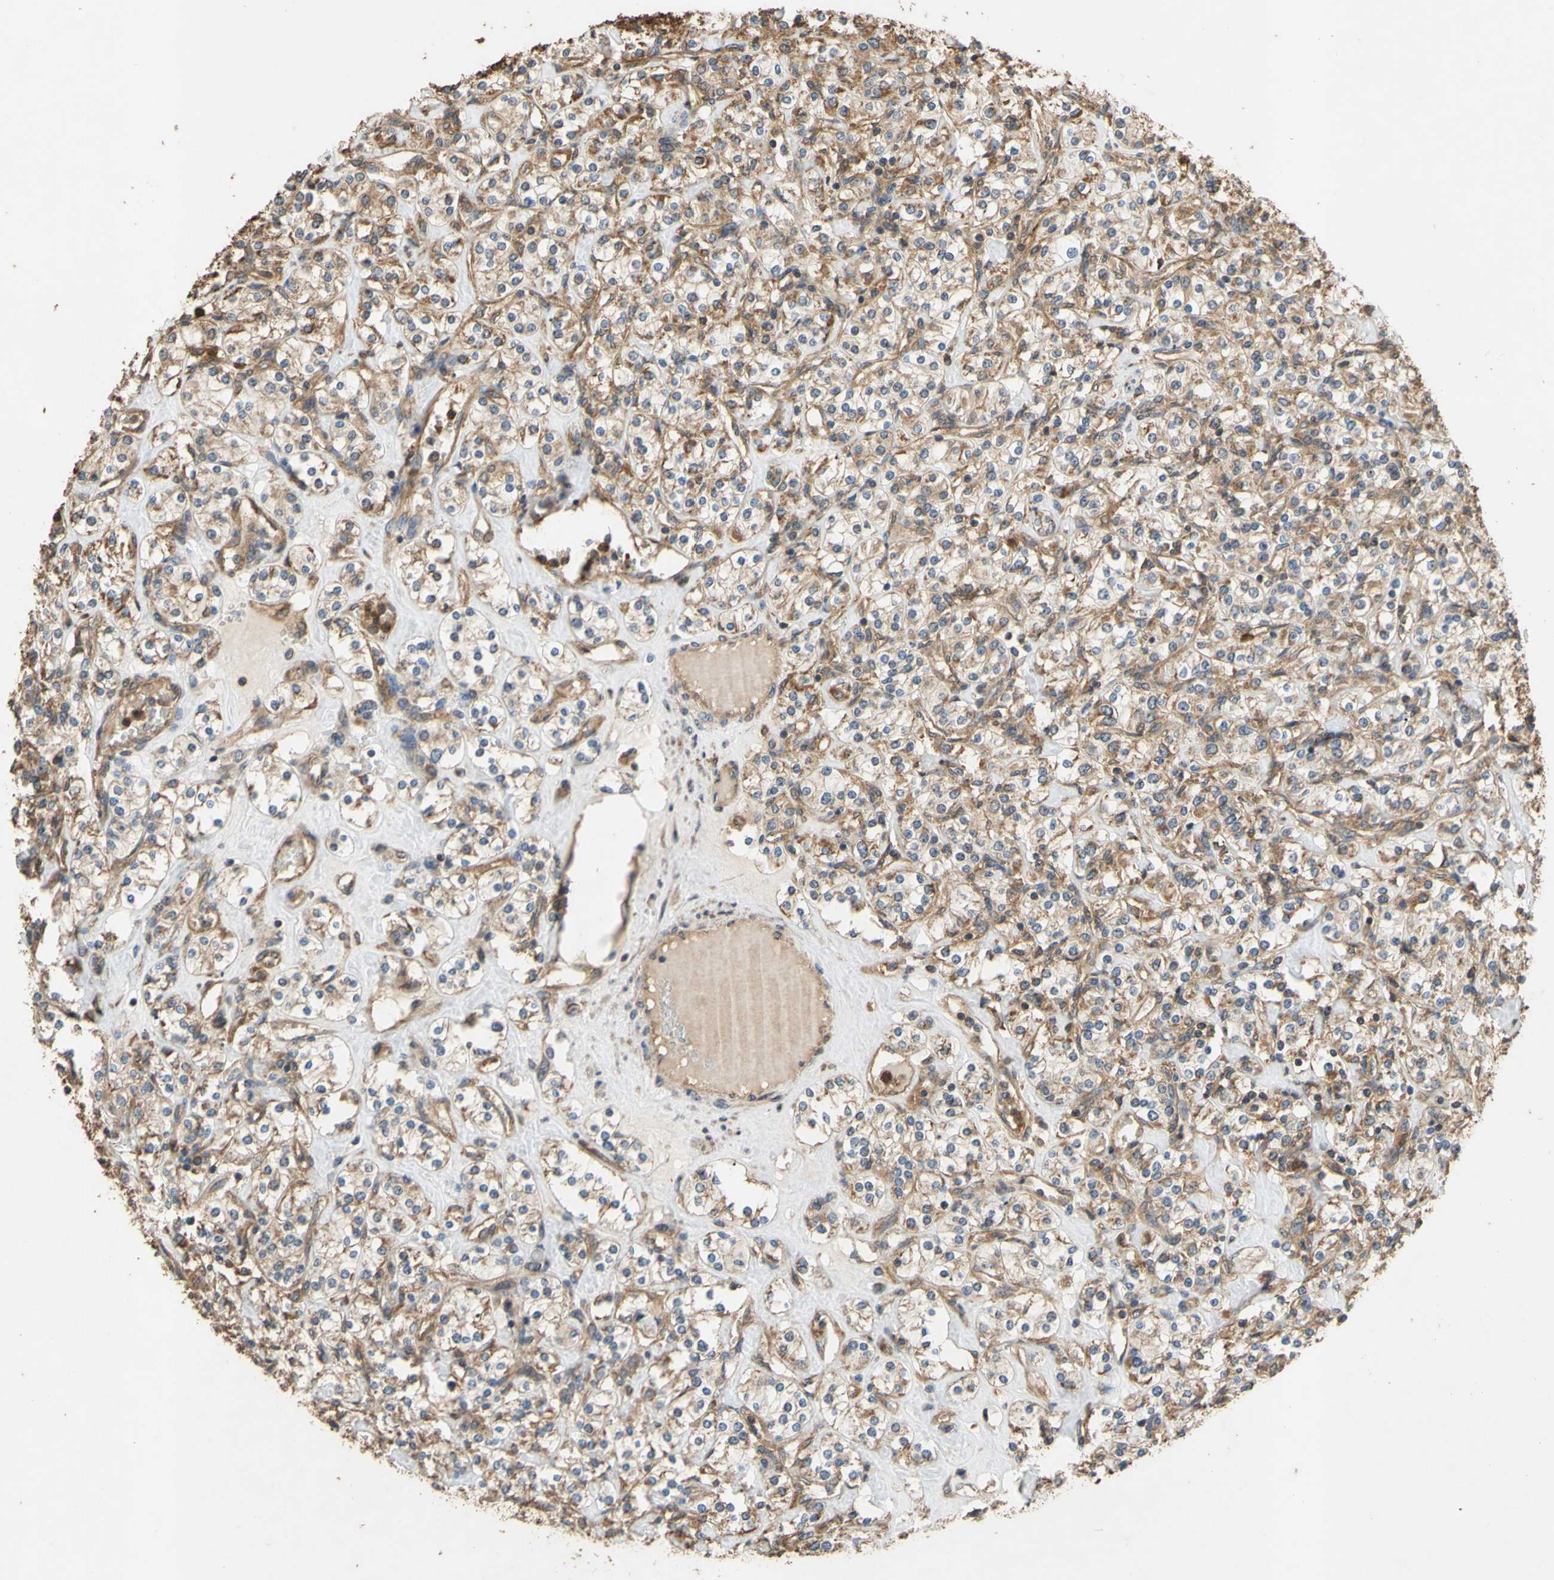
{"staining": {"intensity": "weak", "quantity": "25%-75%", "location": "cytoplasmic/membranous"}, "tissue": "renal cancer", "cell_type": "Tumor cells", "image_type": "cancer", "snomed": [{"axis": "morphology", "description": "Adenocarcinoma, NOS"}, {"axis": "topography", "description": "Kidney"}], "caption": "Renal cancer (adenocarcinoma) stained for a protein (brown) displays weak cytoplasmic/membranous positive expression in approximately 25%-75% of tumor cells.", "gene": "CTTN", "patient": {"sex": "male", "age": 77}}